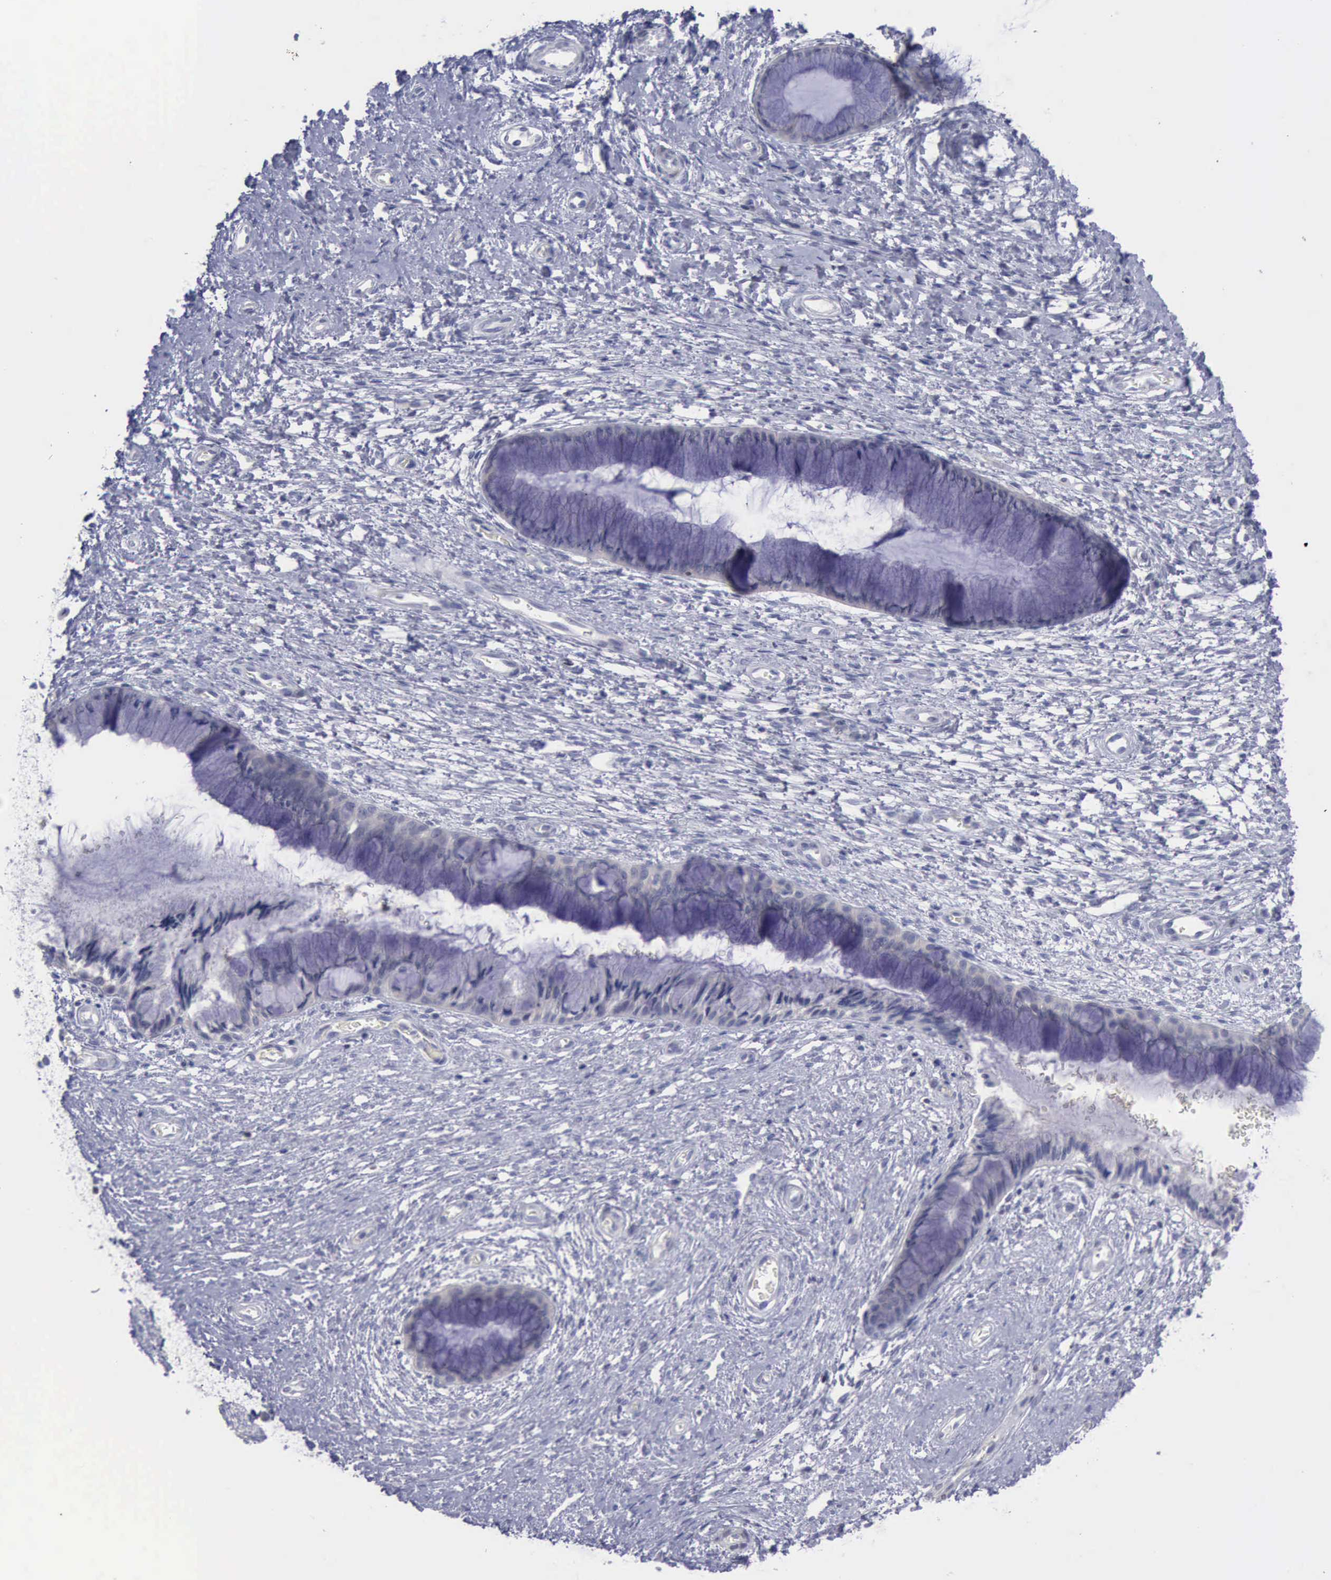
{"staining": {"intensity": "negative", "quantity": "none", "location": "none"}, "tissue": "cervix", "cell_type": "Glandular cells", "image_type": "normal", "snomed": [{"axis": "morphology", "description": "Normal tissue, NOS"}, {"axis": "topography", "description": "Cervix"}], "caption": "Human cervix stained for a protein using immunohistochemistry (IHC) exhibits no positivity in glandular cells.", "gene": "SATB2", "patient": {"sex": "female", "age": 27}}